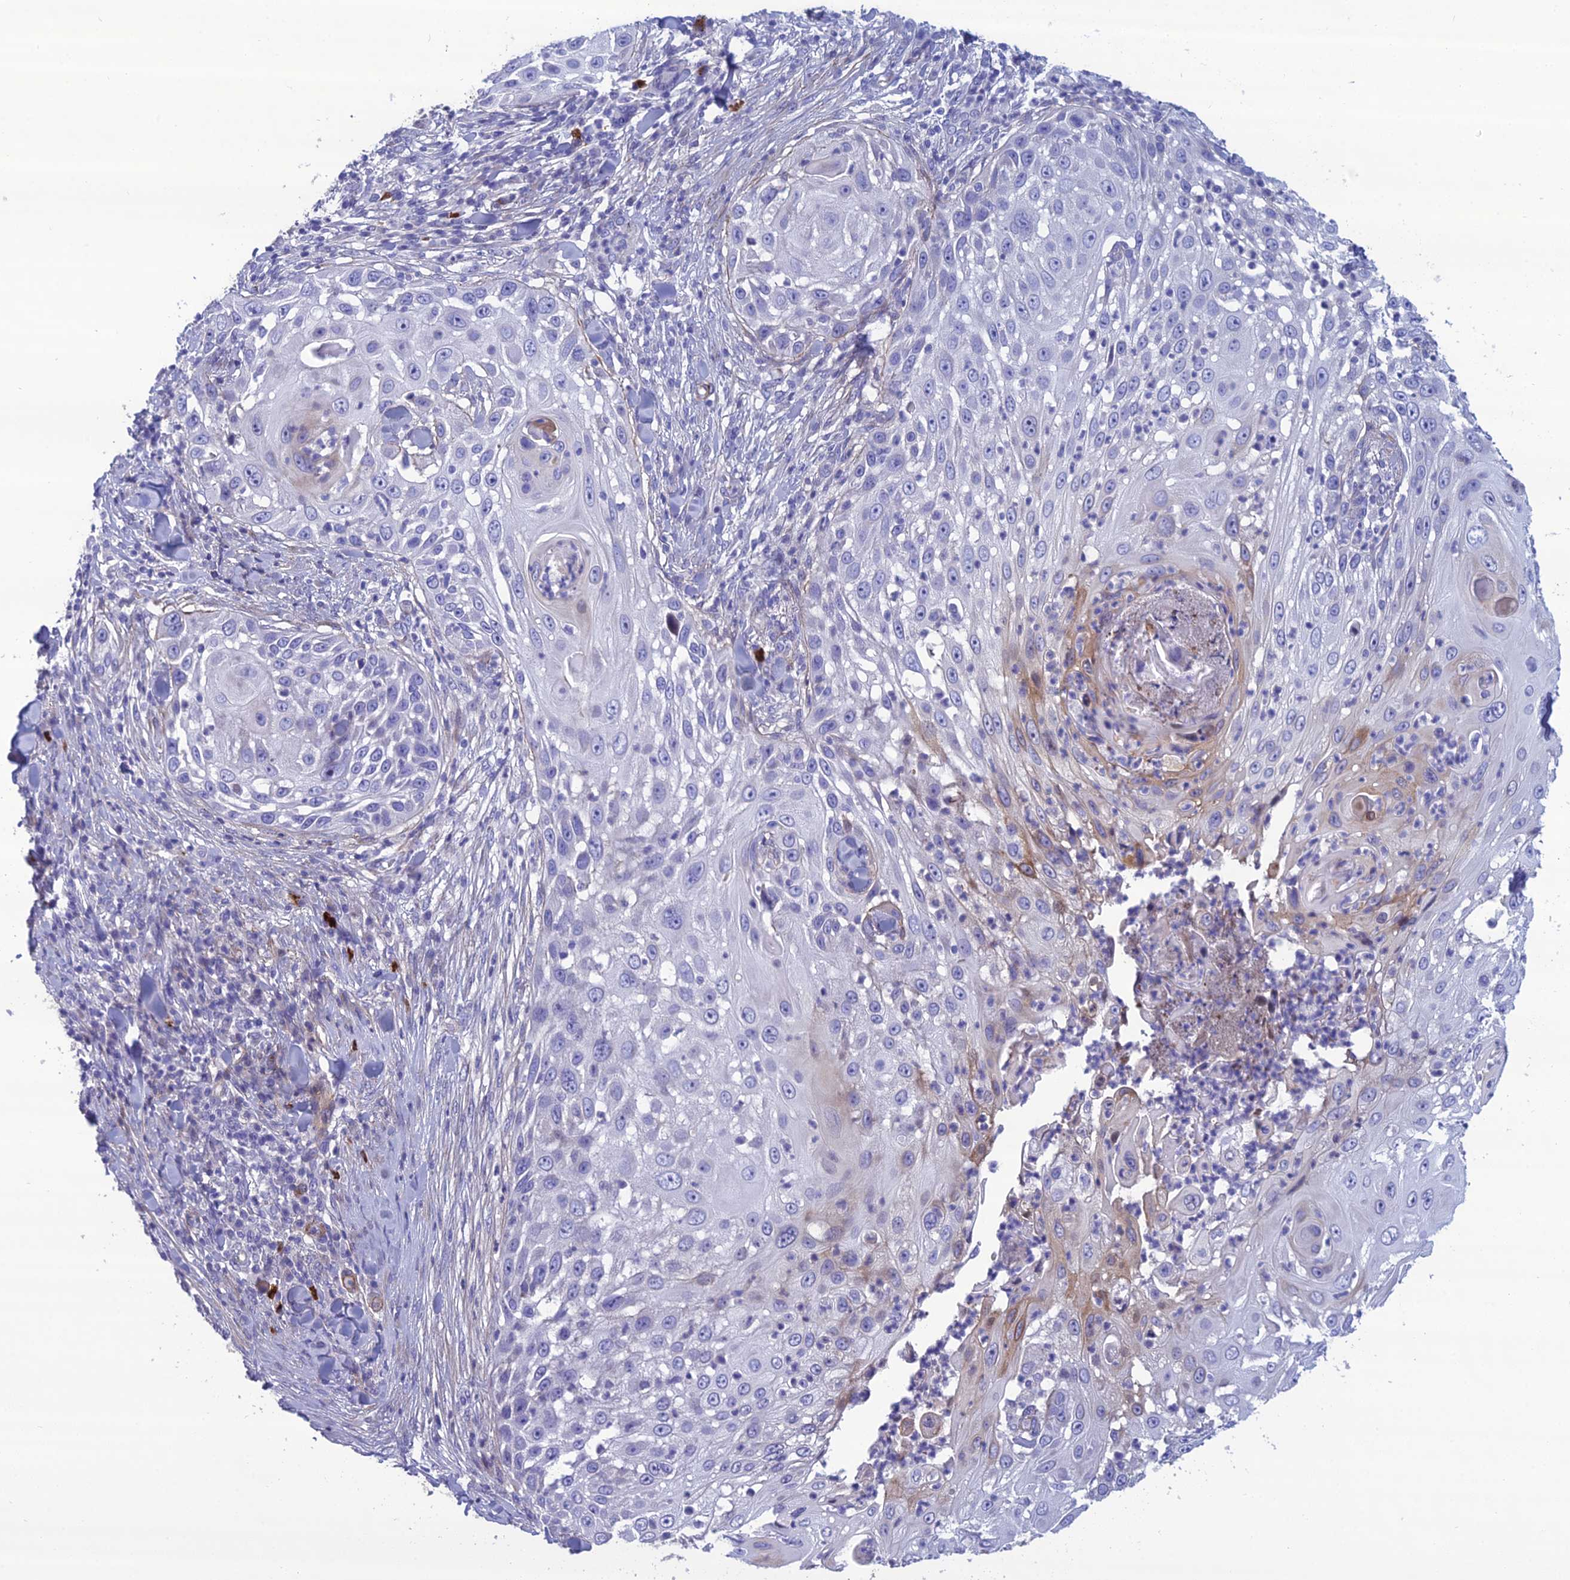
{"staining": {"intensity": "moderate", "quantity": "<25%", "location": "cytoplasmic/membranous"}, "tissue": "skin cancer", "cell_type": "Tumor cells", "image_type": "cancer", "snomed": [{"axis": "morphology", "description": "Squamous cell carcinoma, NOS"}, {"axis": "topography", "description": "Skin"}], "caption": "Immunohistochemistry (IHC) of human squamous cell carcinoma (skin) reveals low levels of moderate cytoplasmic/membranous positivity in approximately <25% of tumor cells. The staining was performed using DAB, with brown indicating positive protein expression. Nuclei are stained blue with hematoxylin.", "gene": "OR56B1", "patient": {"sex": "female", "age": 44}}